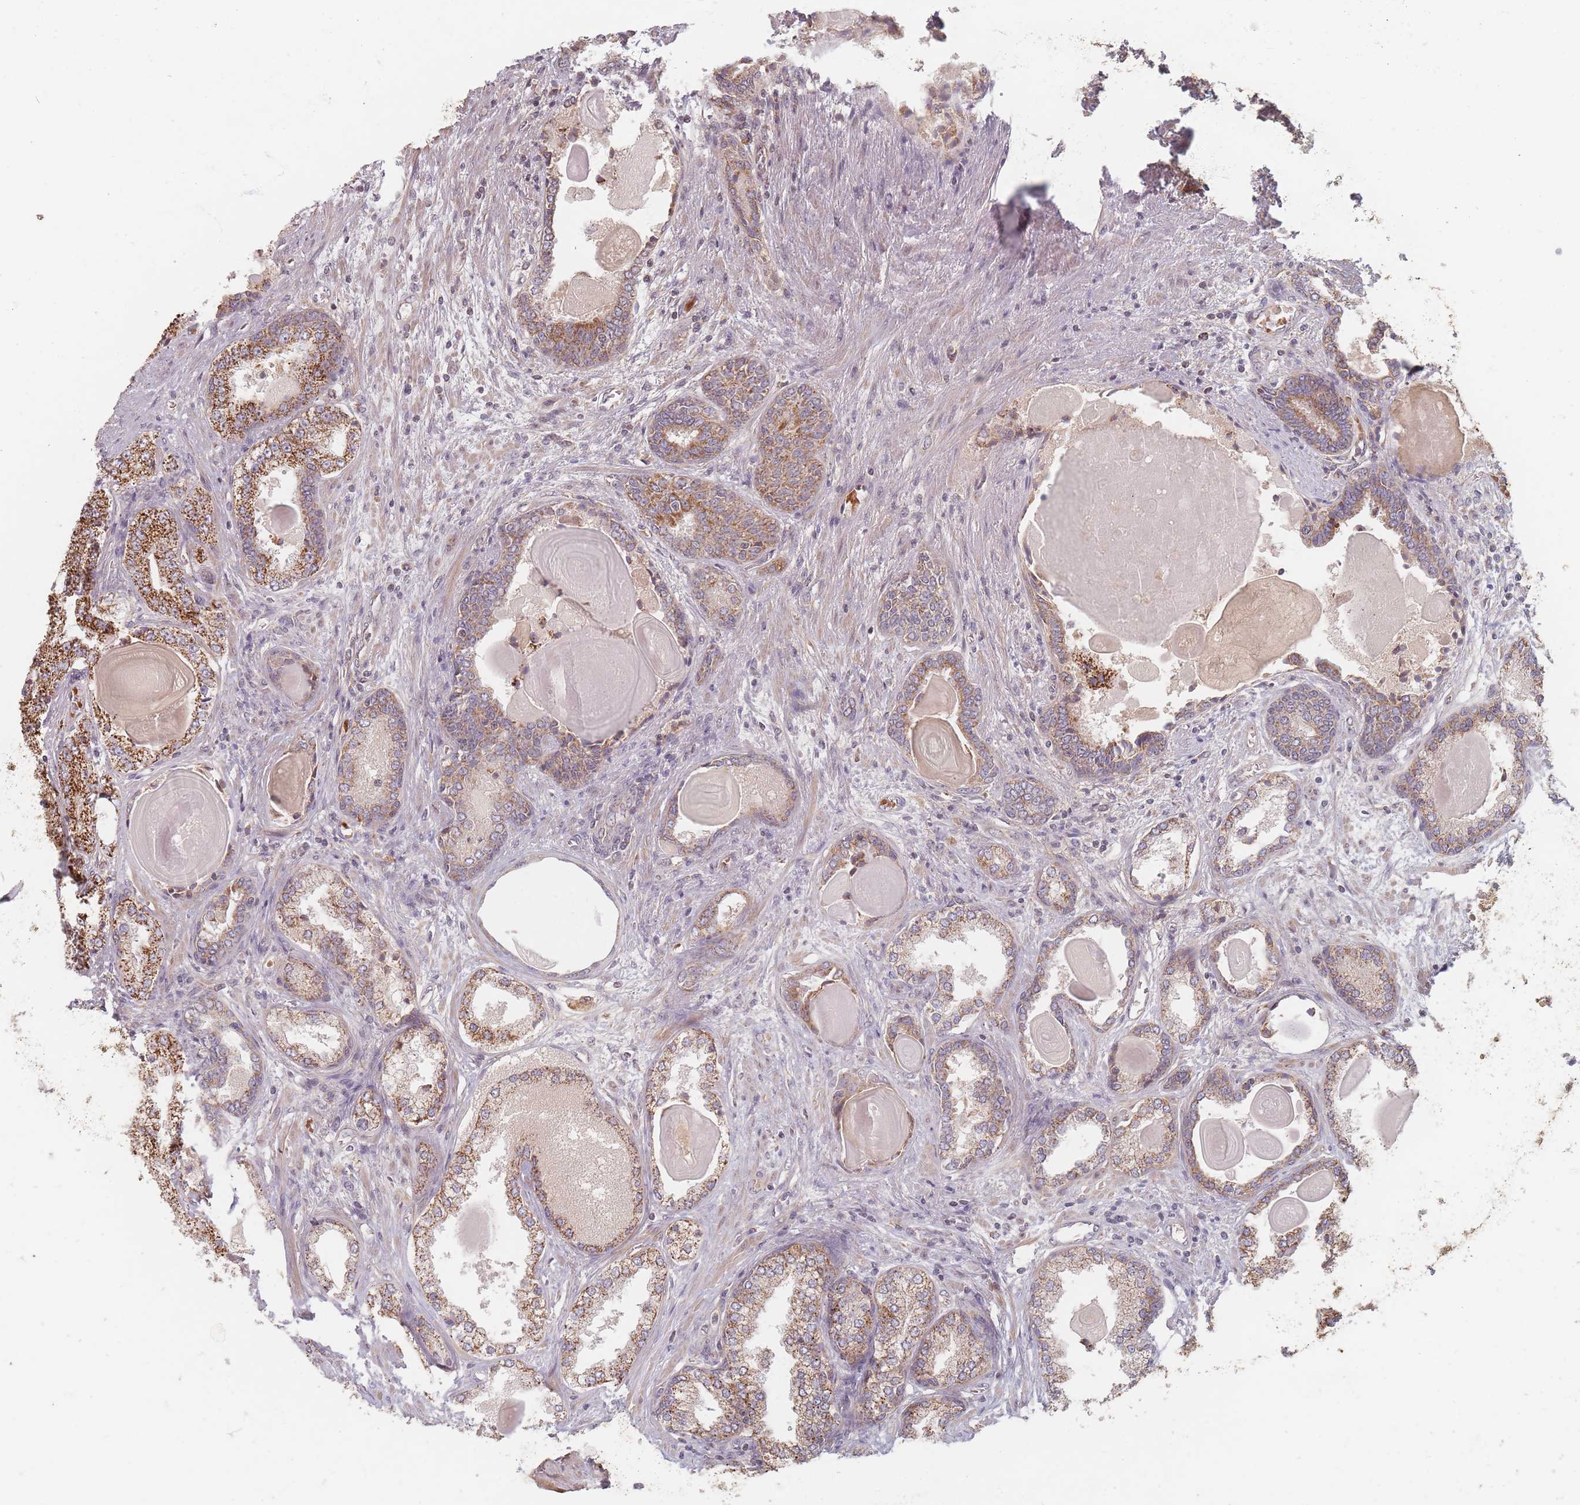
{"staining": {"intensity": "moderate", "quantity": ">75%", "location": "cytoplasmic/membranous"}, "tissue": "prostate cancer", "cell_type": "Tumor cells", "image_type": "cancer", "snomed": [{"axis": "morphology", "description": "Adenocarcinoma, High grade"}, {"axis": "topography", "description": "Prostate"}], "caption": "Immunohistochemistry (IHC) of prostate cancer displays medium levels of moderate cytoplasmic/membranous staining in approximately >75% of tumor cells.", "gene": "OR2M4", "patient": {"sex": "male", "age": 63}}